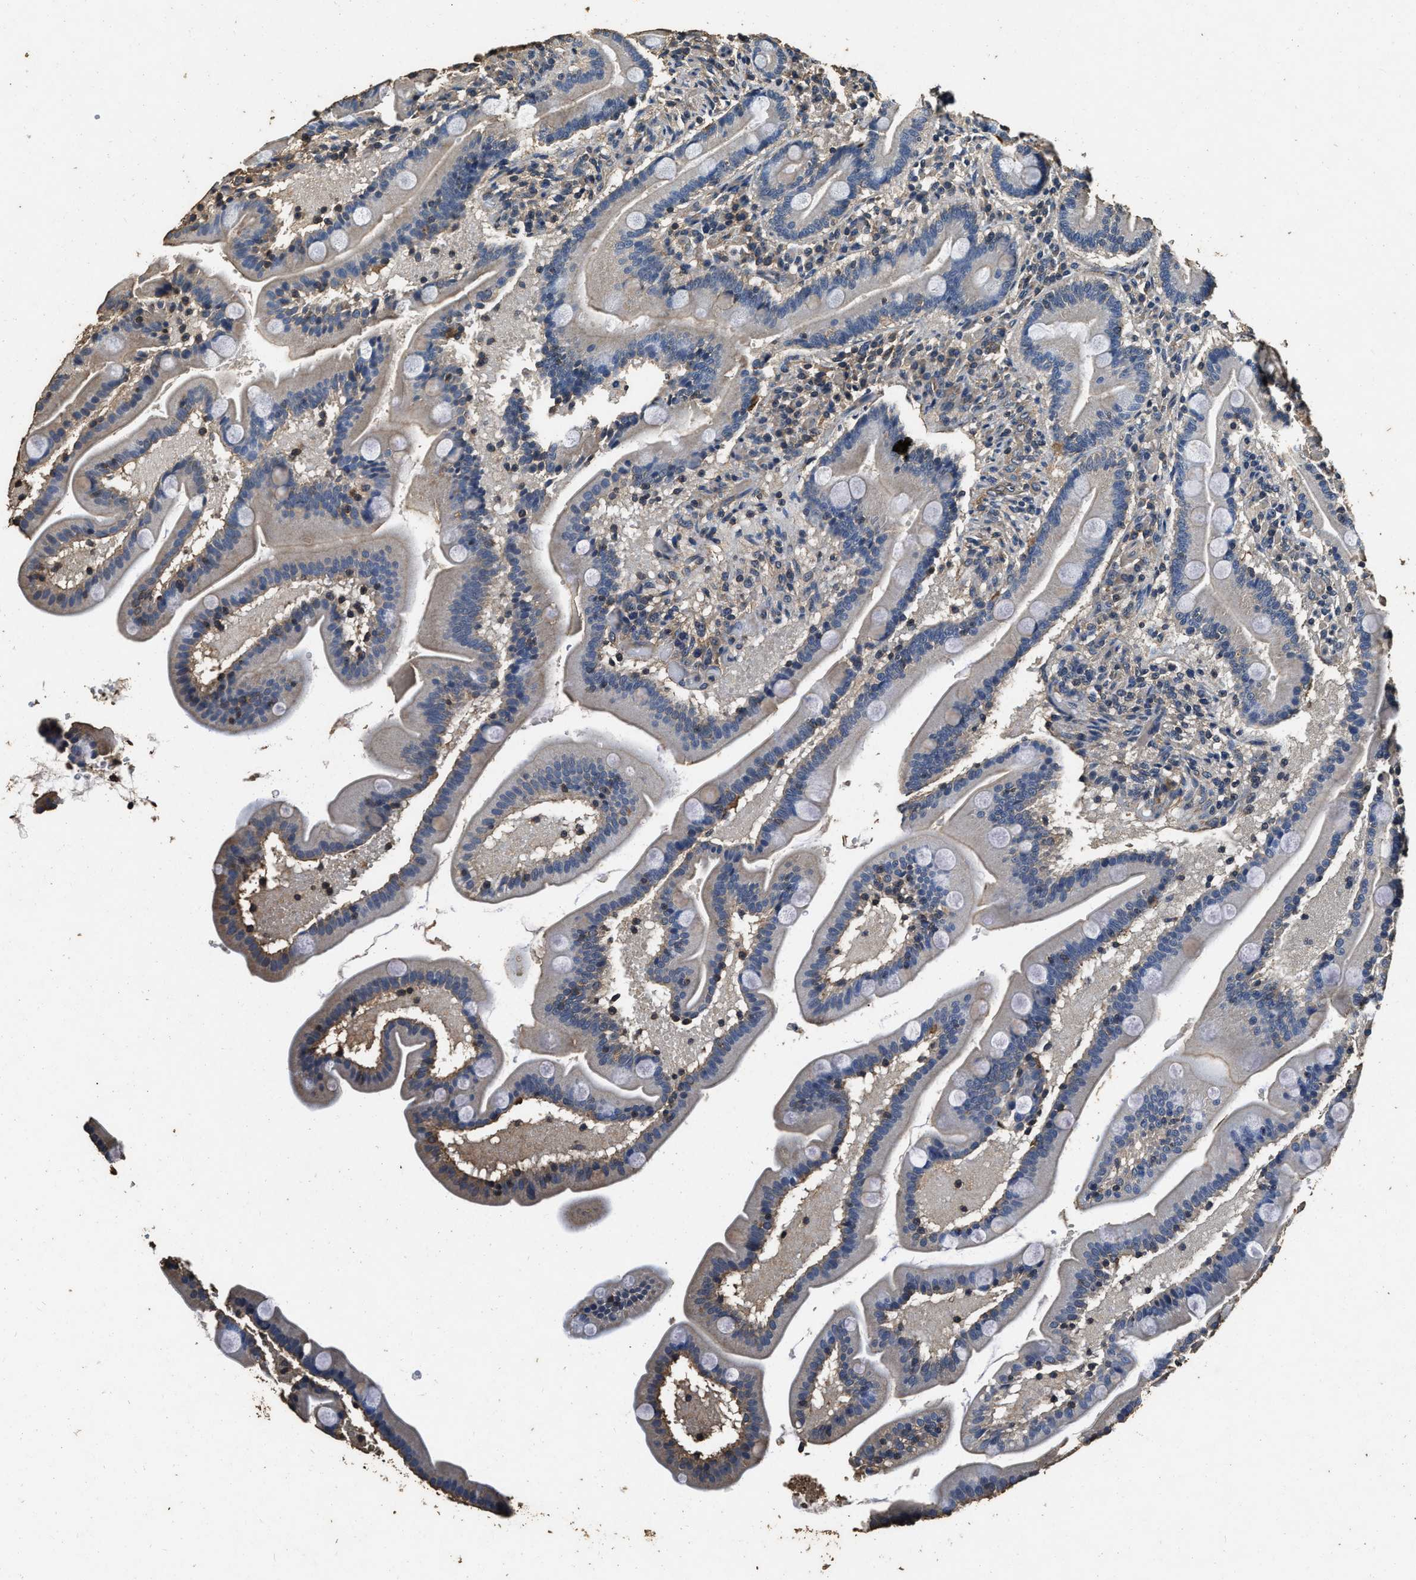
{"staining": {"intensity": "weak", "quantity": "<25%", "location": "cytoplasmic/membranous"}, "tissue": "duodenum", "cell_type": "Glandular cells", "image_type": "normal", "snomed": [{"axis": "morphology", "description": "Normal tissue, NOS"}, {"axis": "topography", "description": "Duodenum"}], "caption": "This is a micrograph of IHC staining of normal duodenum, which shows no positivity in glandular cells.", "gene": "MIB1", "patient": {"sex": "male", "age": 54}}